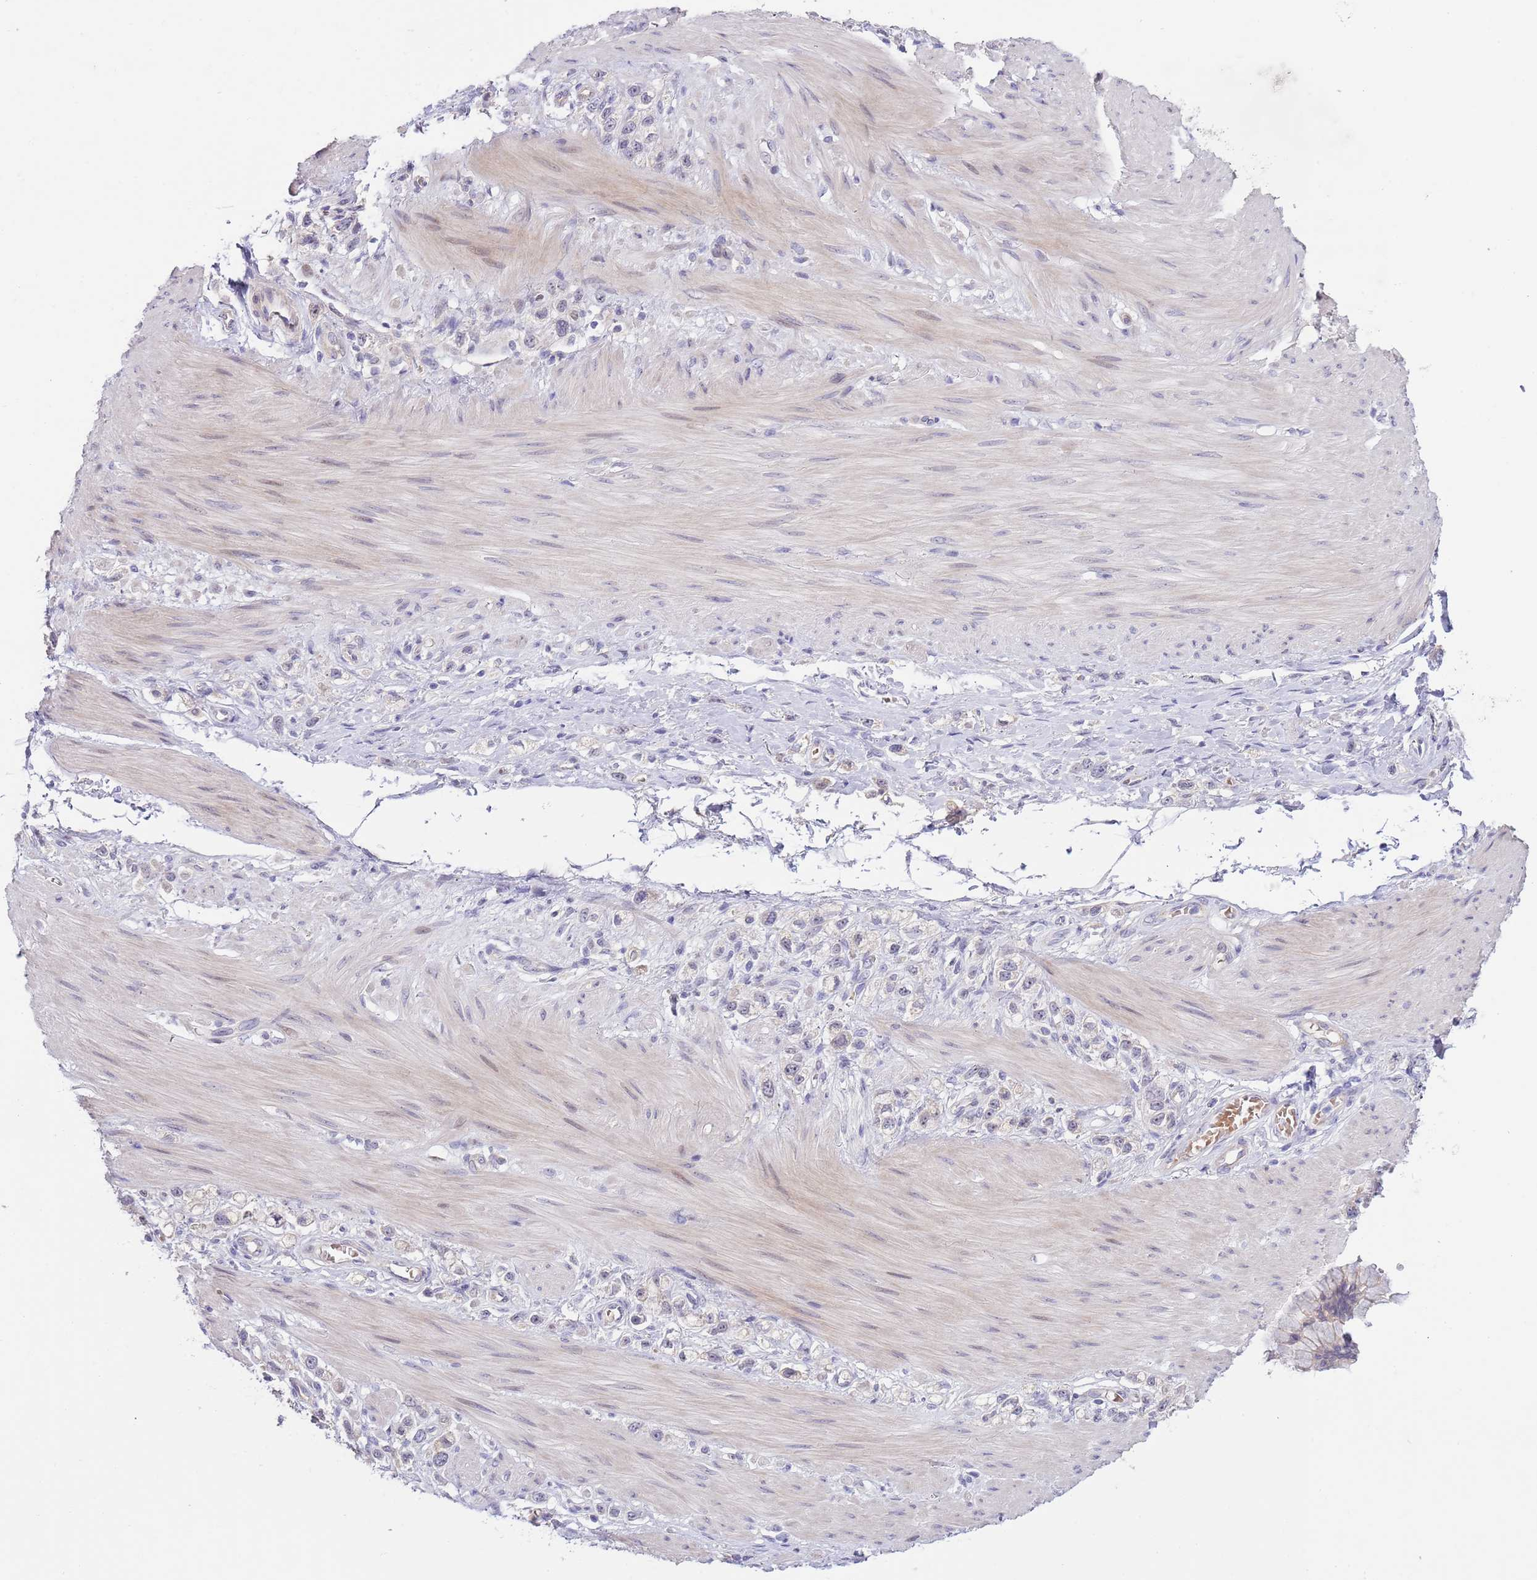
{"staining": {"intensity": "negative", "quantity": "none", "location": "none"}, "tissue": "stomach cancer", "cell_type": "Tumor cells", "image_type": "cancer", "snomed": [{"axis": "morphology", "description": "Adenocarcinoma, NOS"}, {"axis": "topography", "description": "Stomach"}], "caption": "Tumor cells are negative for protein expression in human adenocarcinoma (stomach).", "gene": "AP1S2", "patient": {"sex": "female", "age": 65}}